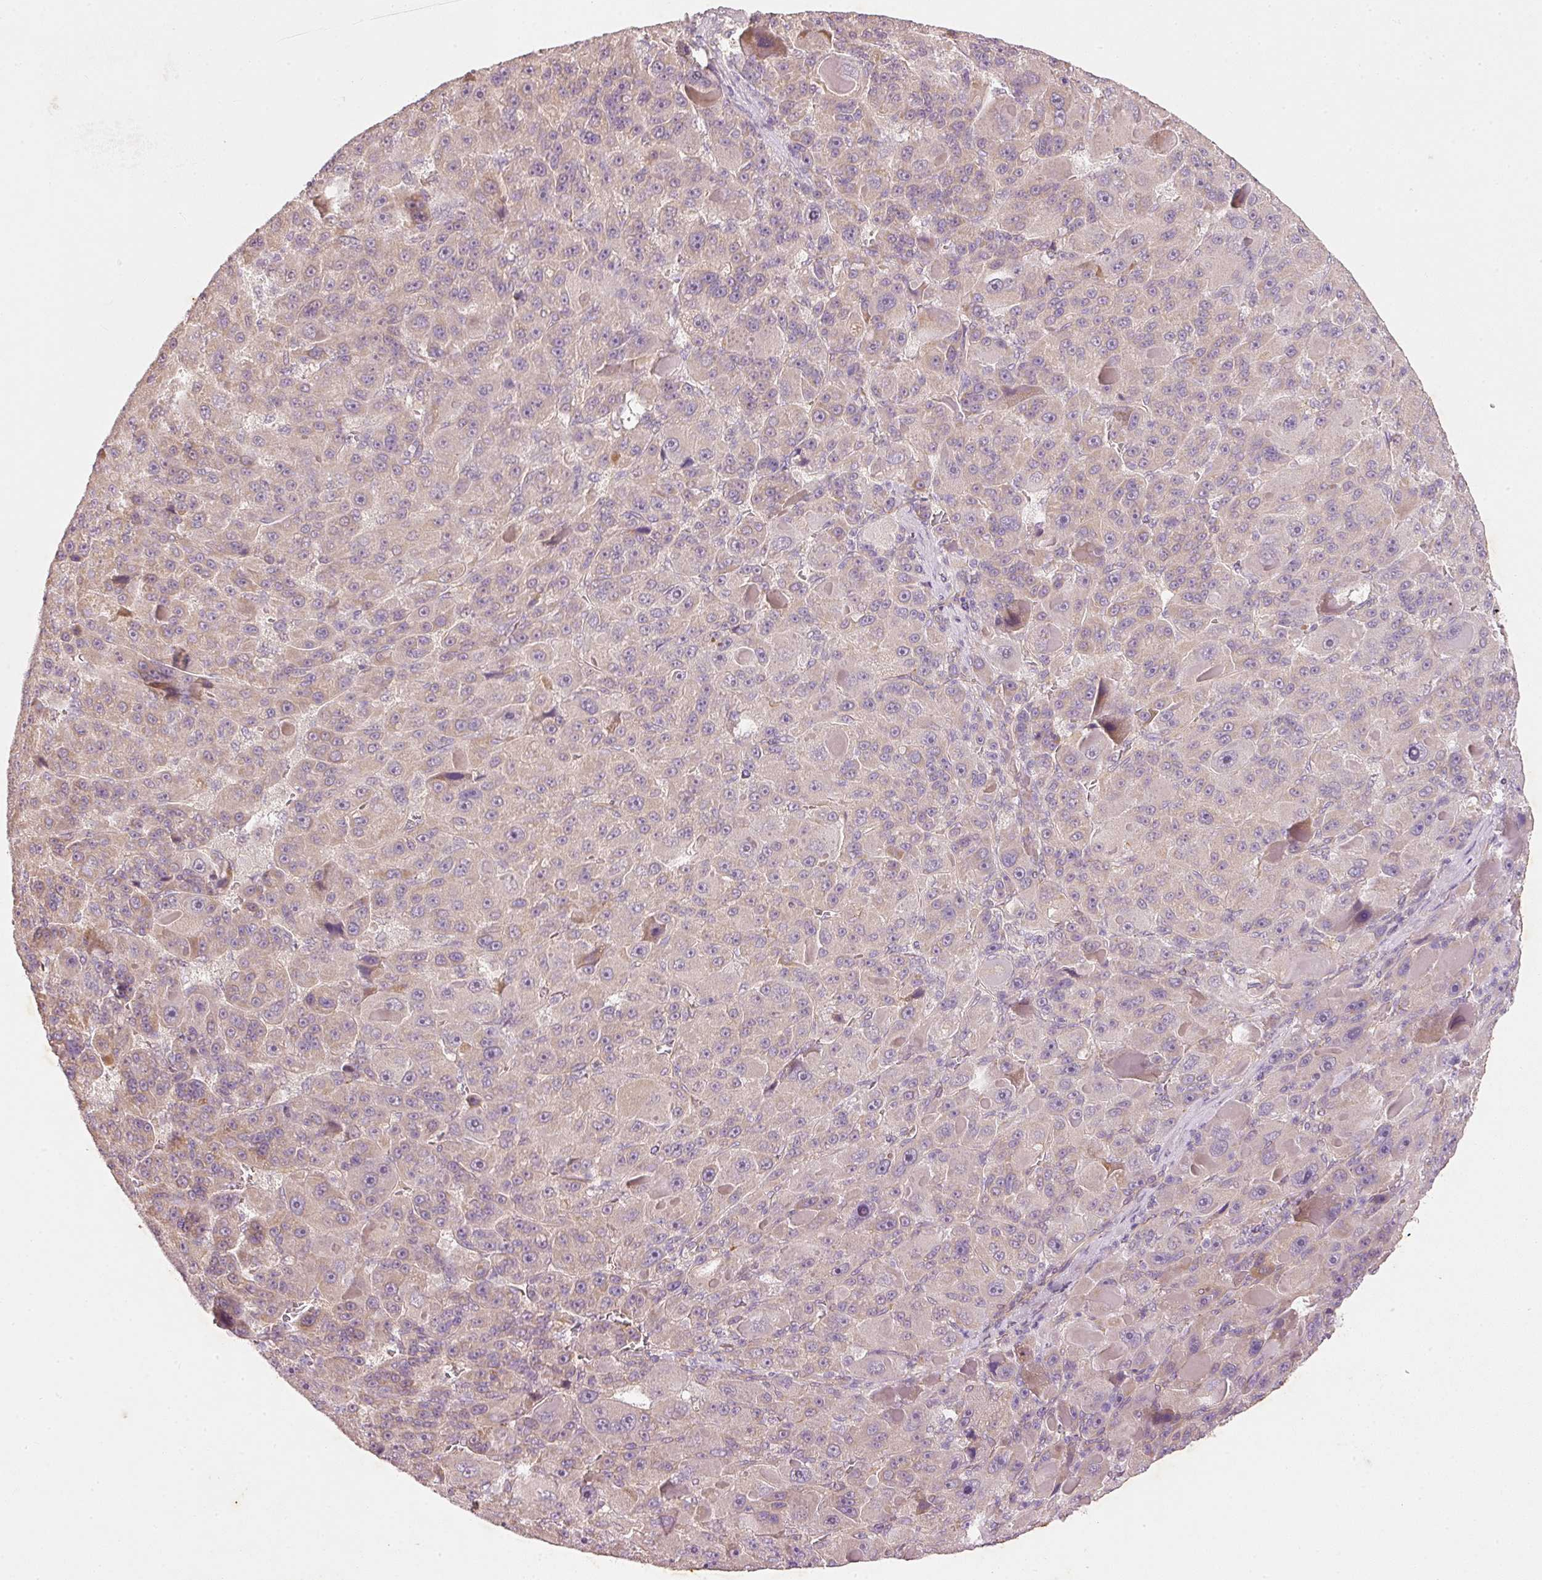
{"staining": {"intensity": "weak", "quantity": "<25%", "location": "cytoplasmic/membranous"}, "tissue": "liver cancer", "cell_type": "Tumor cells", "image_type": "cancer", "snomed": [{"axis": "morphology", "description": "Carcinoma, Hepatocellular, NOS"}, {"axis": "topography", "description": "Liver"}], "caption": "A high-resolution image shows immunohistochemistry staining of hepatocellular carcinoma (liver), which demonstrates no significant positivity in tumor cells.", "gene": "RGL2", "patient": {"sex": "male", "age": 76}}